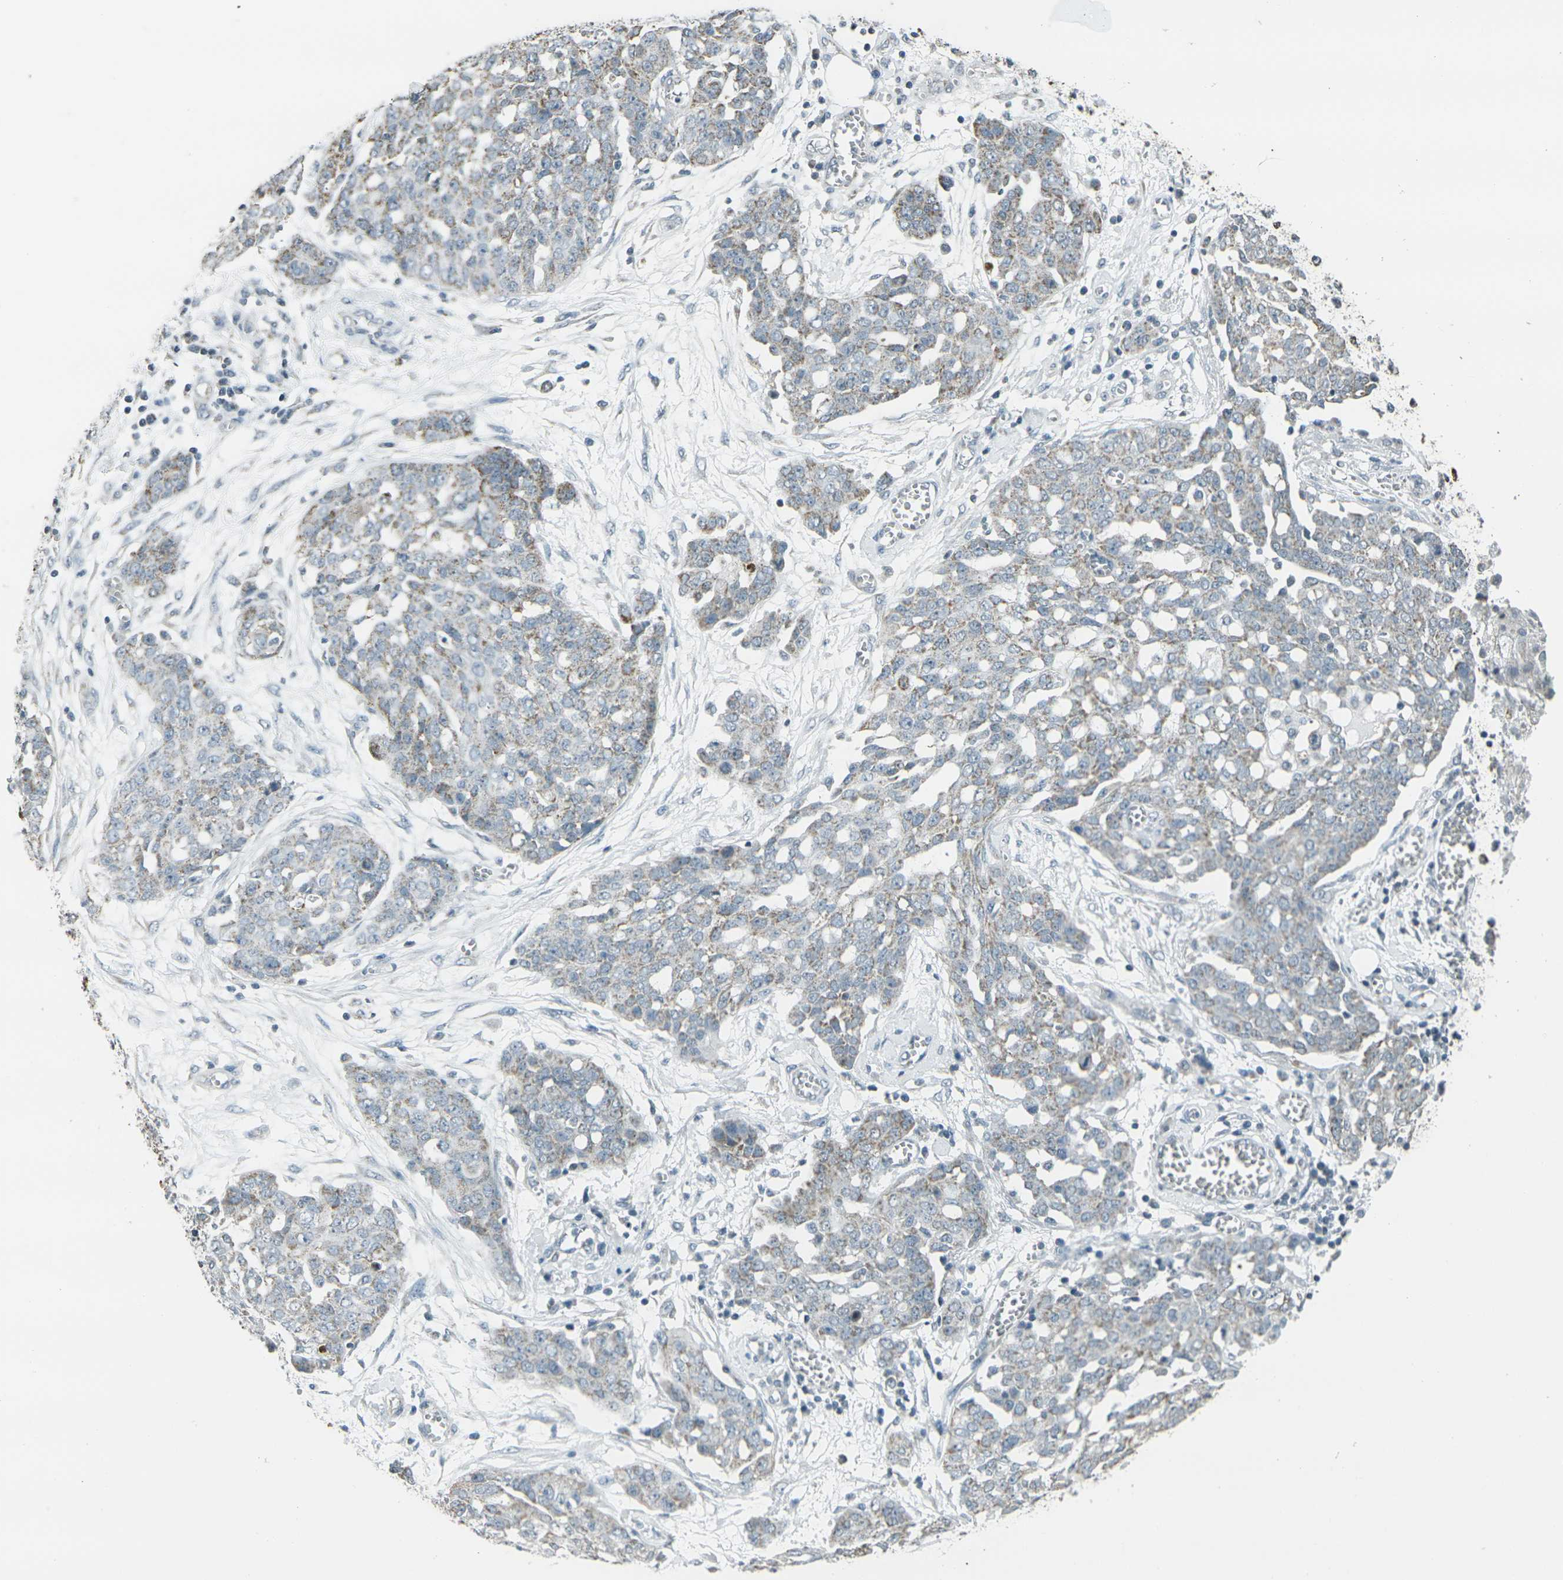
{"staining": {"intensity": "moderate", "quantity": "<25%", "location": "cytoplasmic/membranous"}, "tissue": "ovarian cancer", "cell_type": "Tumor cells", "image_type": "cancer", "snomed": [{"axis": "morphology", "description": "Cystadenocarcinoma, serous, NOS"}, {"axis": "topography", "description": "Soft tissue"}, {"axis": "topography", "description": "Ovary"}], "caption": "Moderate cytoplasmic/membranous protein staining is present in about <25% of tumor cells in ovarian serous cystadenocarcinoma.", "gene": "H2BC1", "patient": {"sex": "female", "age": 57}}